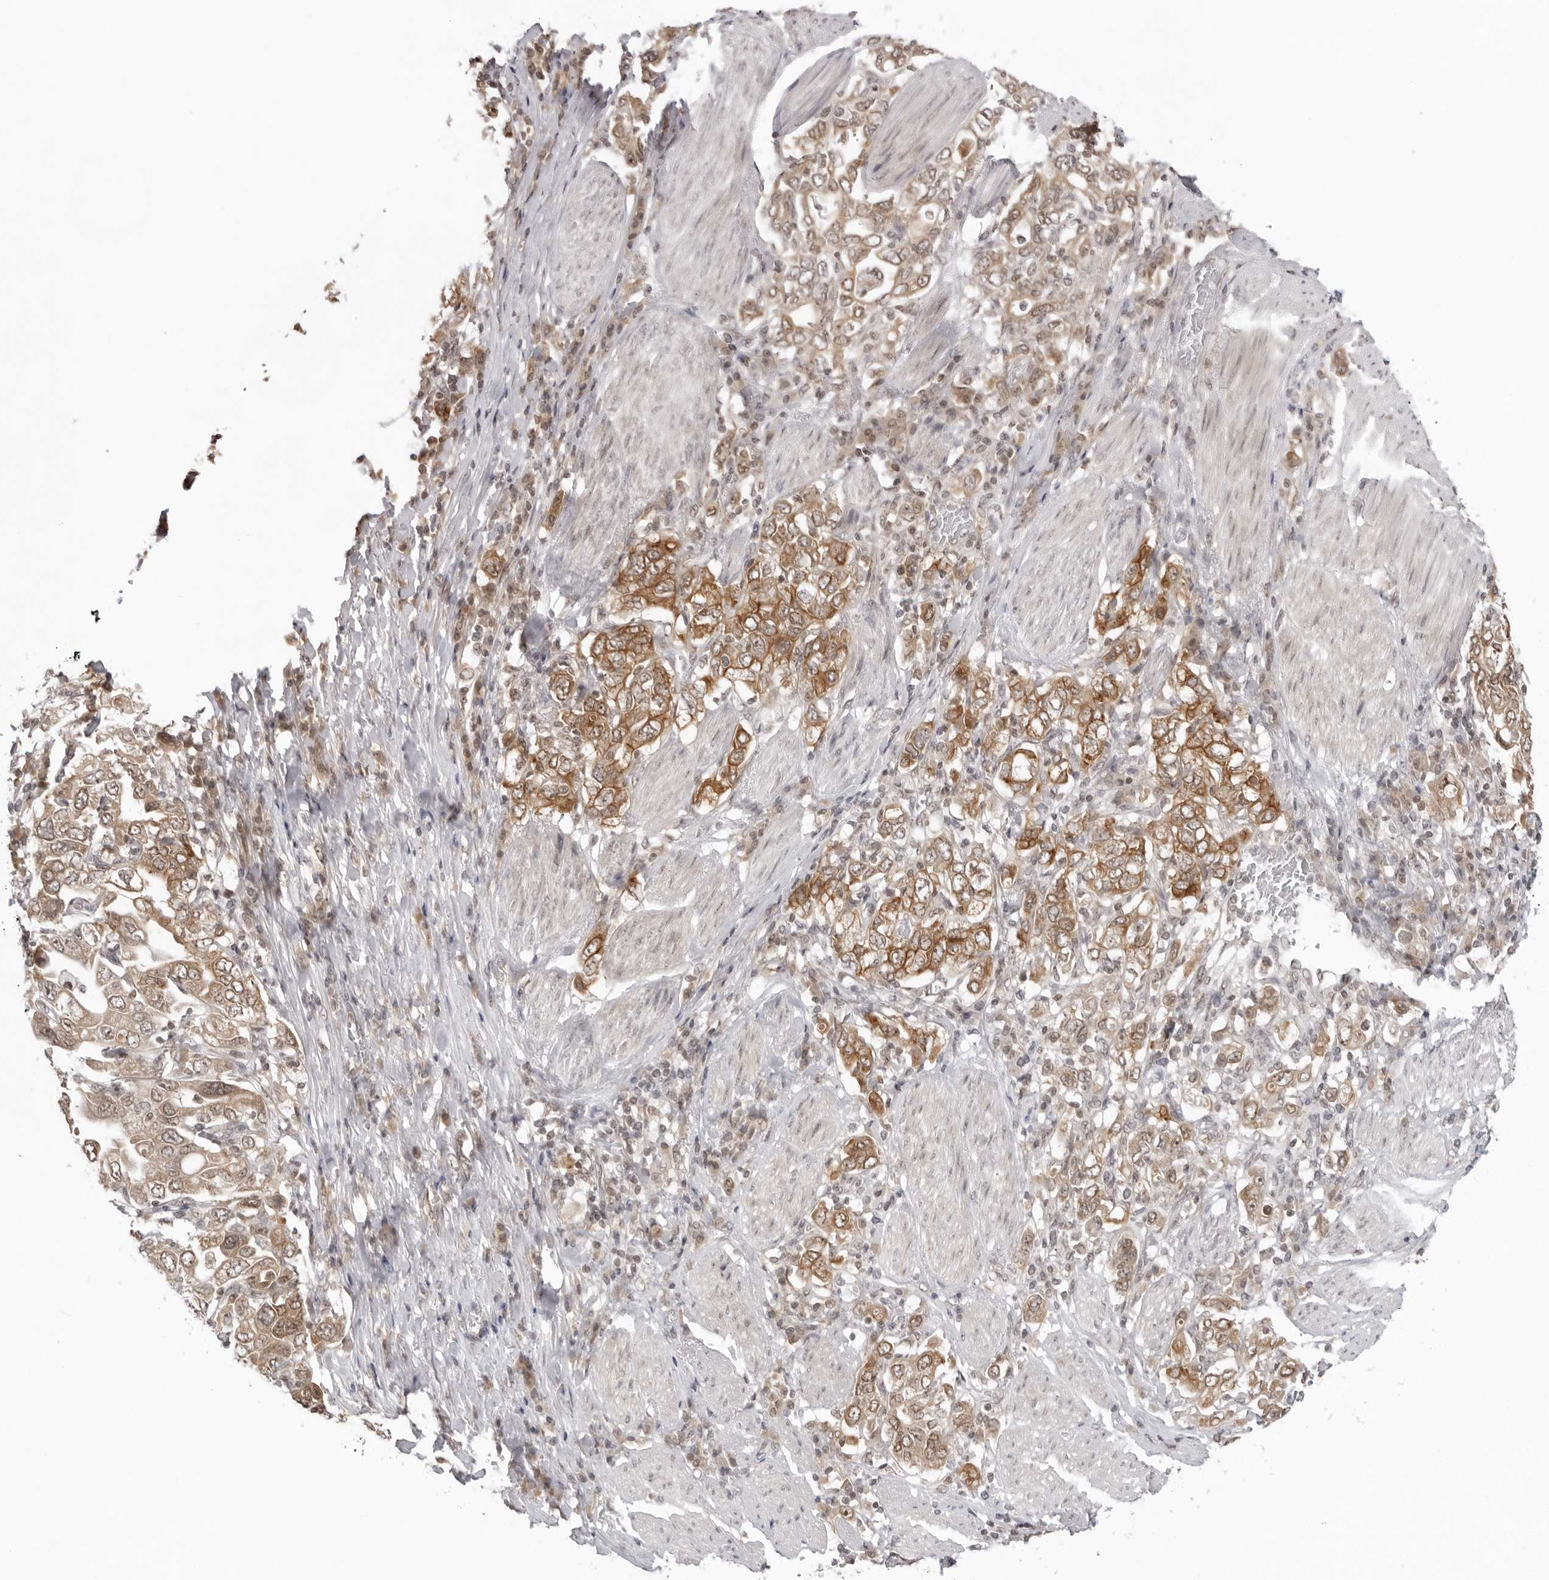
{"staining": {"intensity": "moderate", "quantity": ">75%", "location": "cytoplasmic/membranous,nuclear"}, "tissue": "stomach cancer", "cell_type": "Tumor cells", "image_type": "cancer", "snomed": [{"axis": "morphology", "description": "Adenocarcinoma, NOS"}, {"axis": "topography", "description": "Stomach, upper"}], "caption": "Moderate cytoplasmic/membranous and nuclear staining for a protein is seen in approximately >75% of tumor cells of adenocarcinoma (stomach) using immunohistochemistry.", "gene": "EXOSC10", "patient": {"sex": "male", "age": 62}}